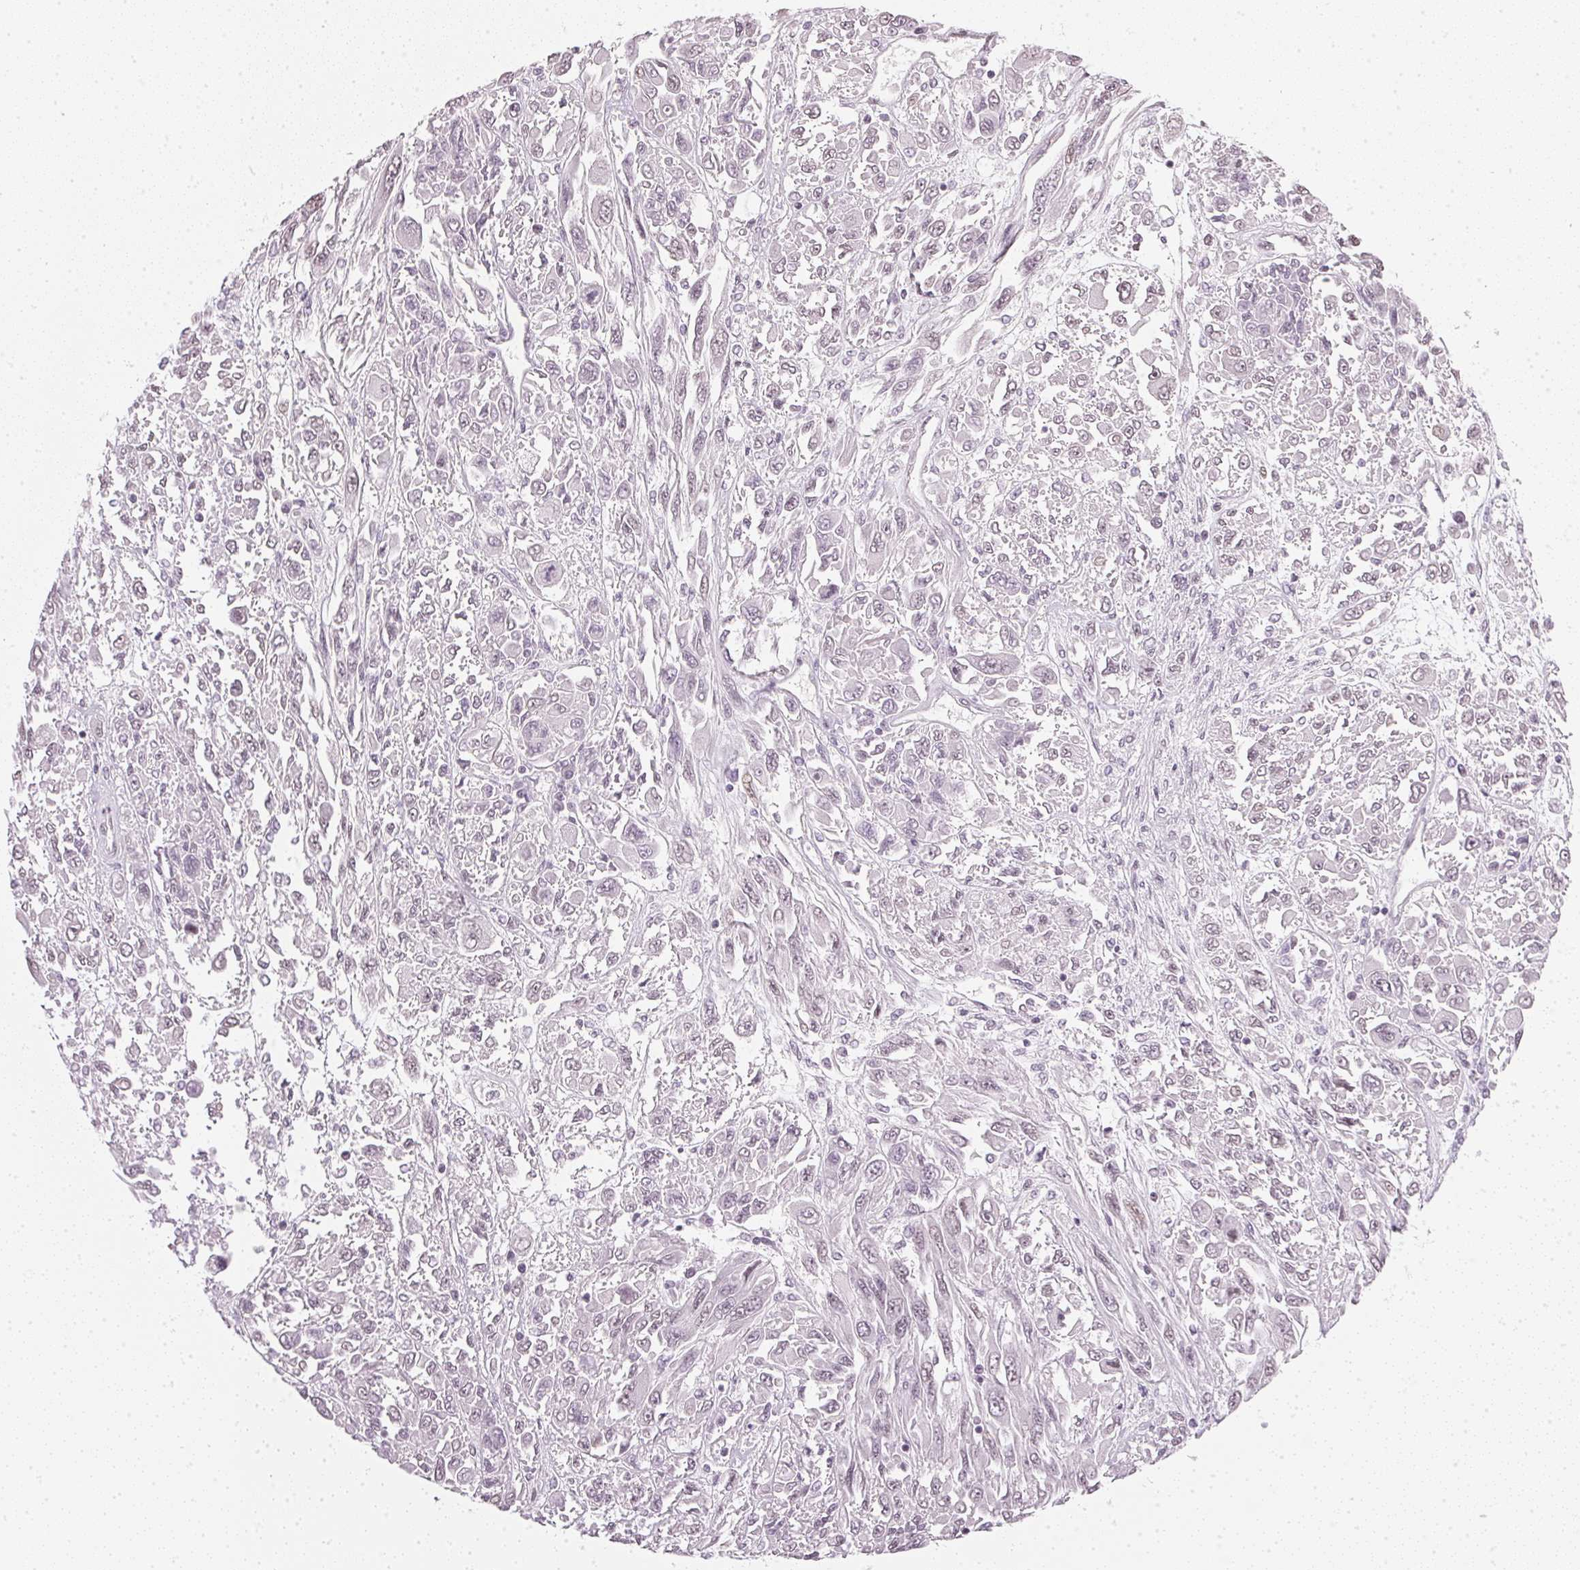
{"staining": {"intensity": "negative", "quantity": "none", "location": "none"}, "tissue": "melanoma", "cell_type": "Tumor cells", "image_type": "cancer", "snomed": [{"axis": "morphology", "description": "Malignant melanoma, NOS"}, {"axis": "topography", "description": "Skin"}], "caption": "IHC image of neoplastic tissue: melanoma stained with DAB demonstrates no significant protein staining in tumor cells. The staining was performed using DAB to visualize the protein expression in brown, while the nuclei were stained in blue with hematoxylin (Magnification: 20x).", "gene": "DNAJC6", "patient": {"sex": "female", "age": 91}}